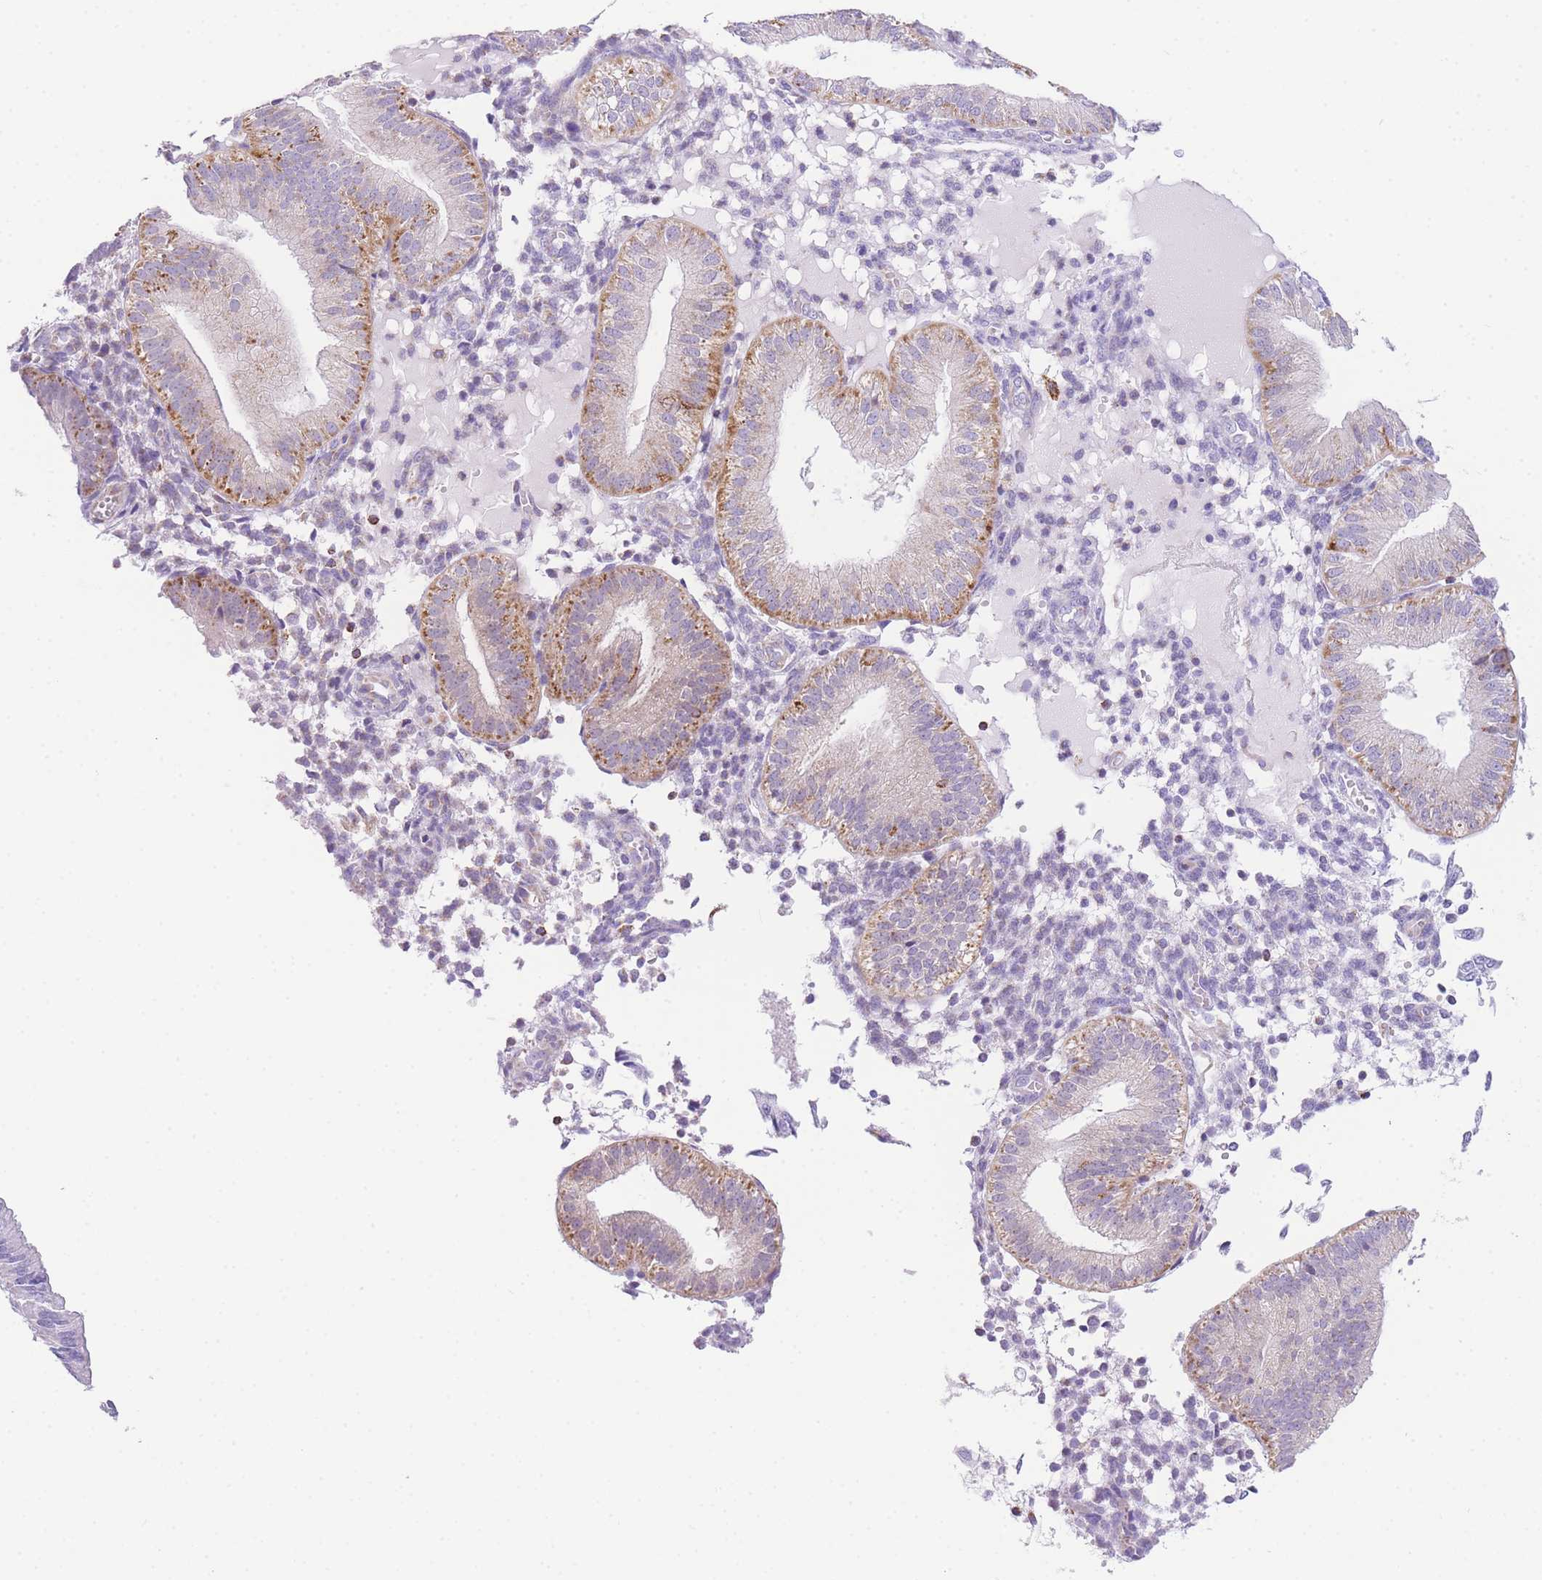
{"staining": {"intensity": "negative", "quantity": "none", "location": "none"}, "tissue": "endometrium", "cell_type": "Cells in endometrial stroma", "image_type": "normal", "snomed": [{"axis": "morphology", "description": "Normal tissue, NOS"}, {"axis": "topography", "description": "Endometrium"}], "caption": "Protein analysis of benign endometrium demonstrates no significant positivity in cells in endometrial stroma. The staining was performed using DAB to visualize the protein expression in brown, while the nuclei were stained in blue with hematoxylin (Magnification: 20x).", "gene": "NKD2", "patient": {"sex": "female", "age": 39}}